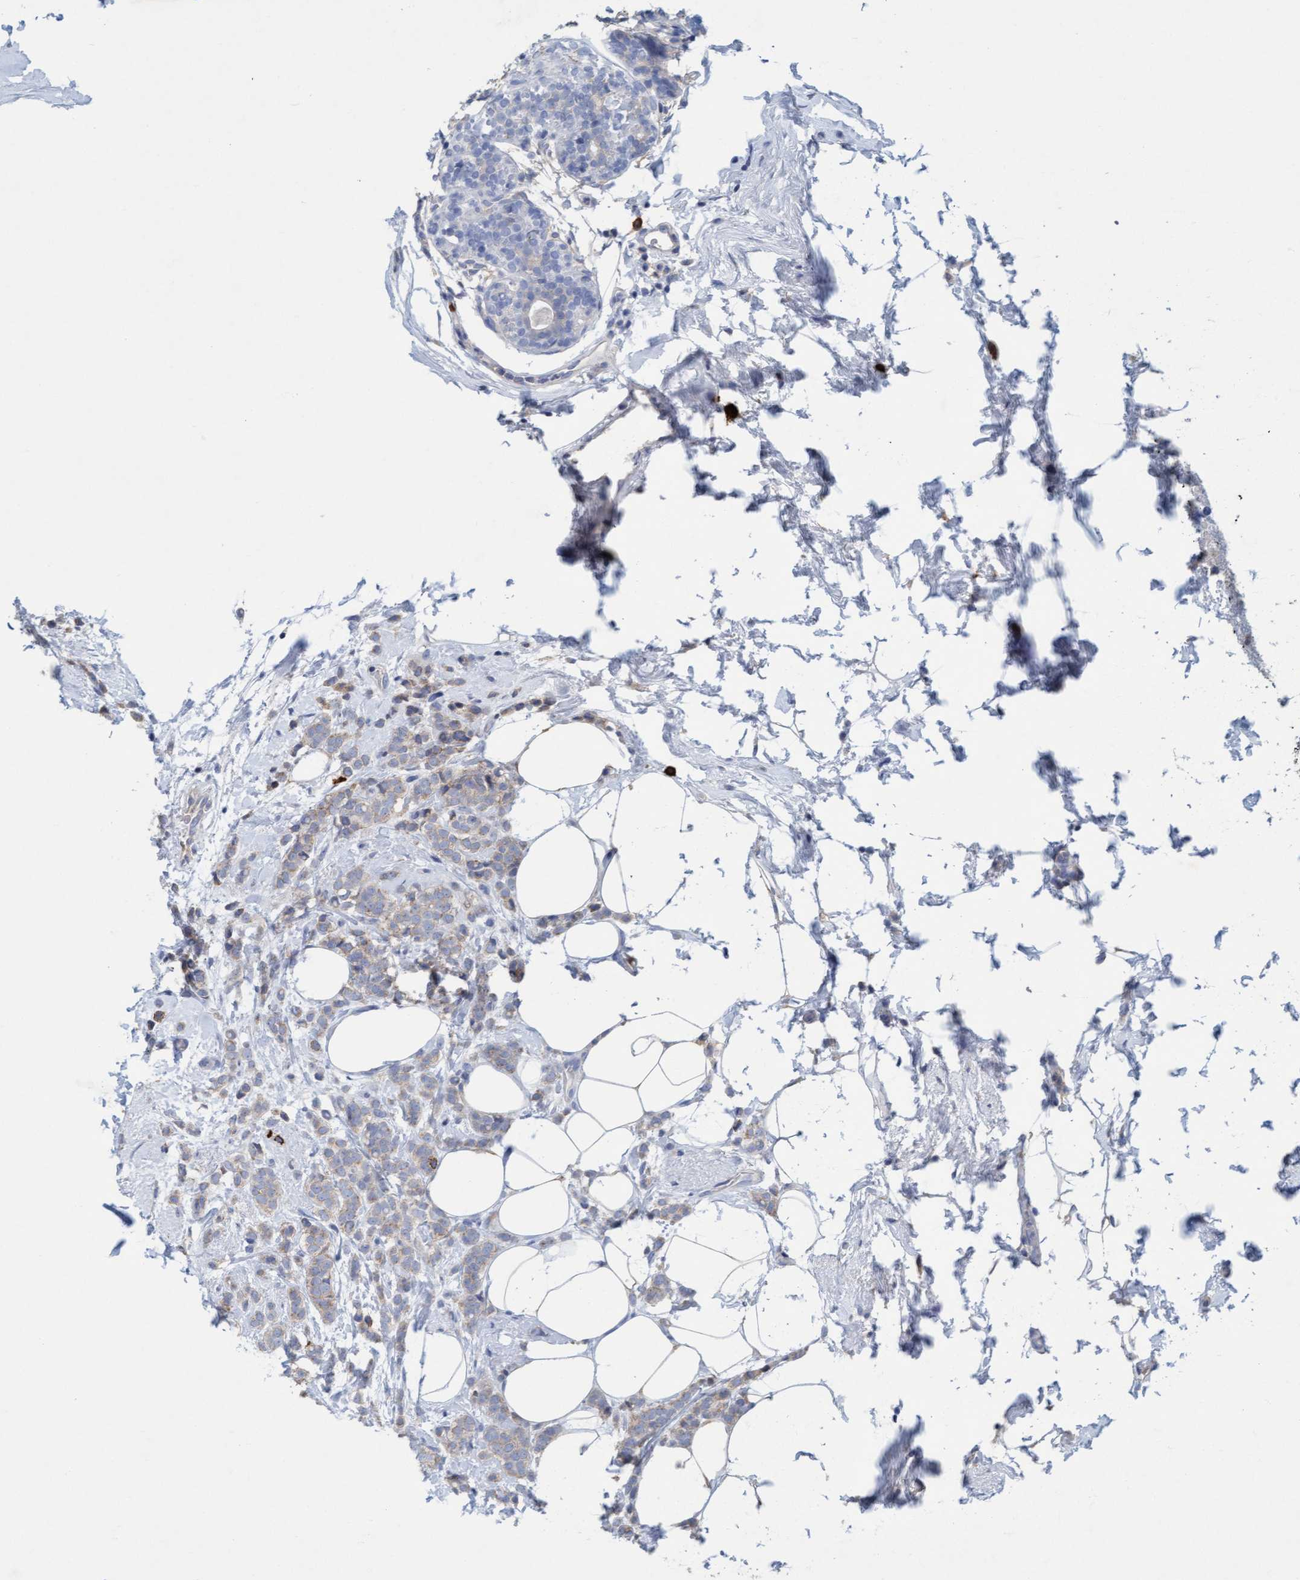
{"staining": {"intensity": "weak", "quantity": "25%-75%", "location": "cytoplasmic/membranous"}, "tissue": "breast cancer", "cell_type": "Tumor cells", "image_type": "cancer", "snomed": [{"axis": "morphology", "description": "Lobular carcinoma"}, {"axis": "topography", "description": "Breast"}], "caption": "Immunohistochemical staining of human breast cancer (lobular carcinoma) exhibits low levels of weak cytoplasmic/membranous staining in approximately 25%-75% of tumor cells.", "gene": "SIGIRR", "patient": {"sex": "female", "age": 50}}